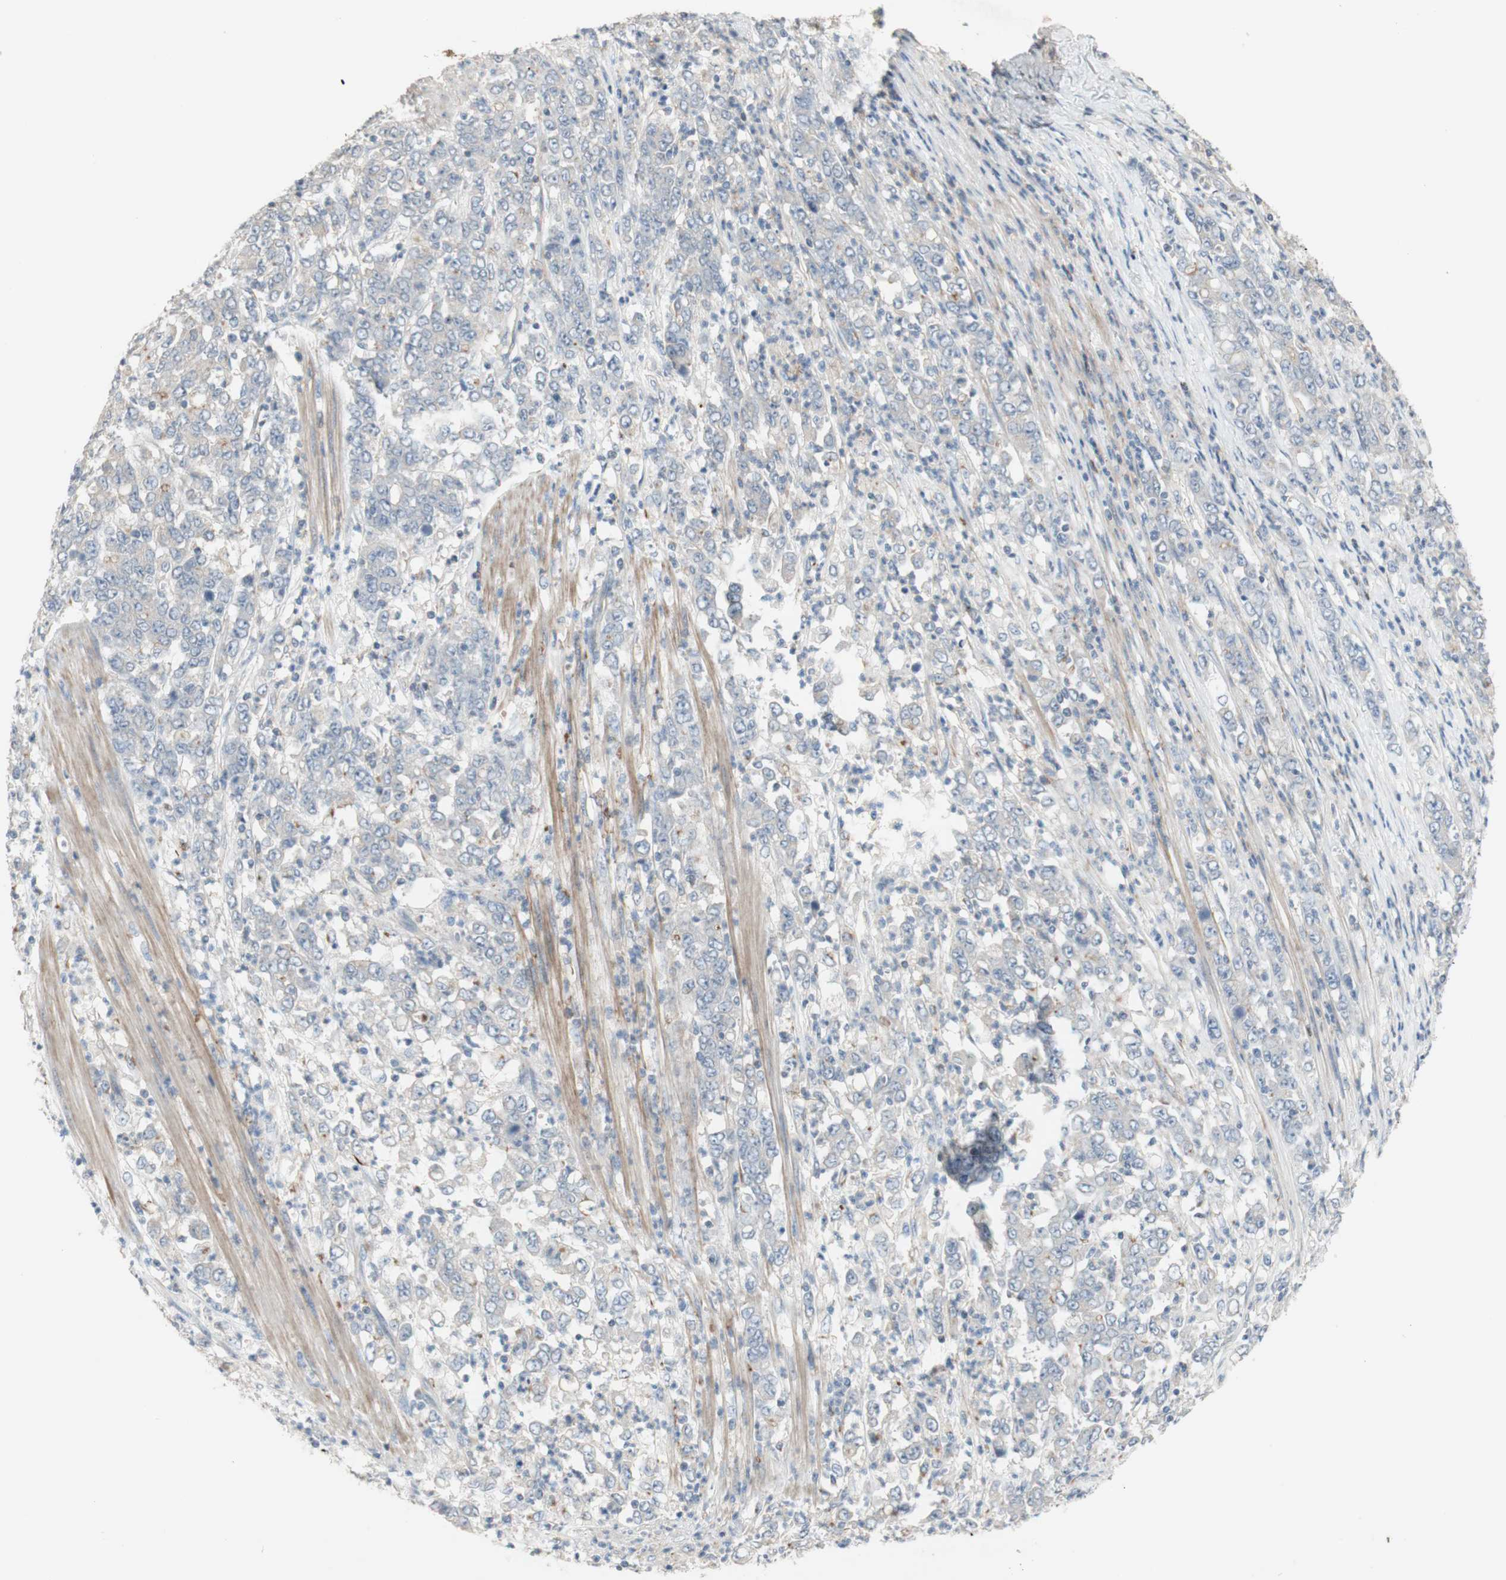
{"staining": {"intensity": "negative", "quantity": "none", "location": "none"}, "tissue": "stomach cancer", "cell_type": "Tumor cells", "image_type": "cancer", "snomed": [{"axis": "morphology", "description": "Adenocarcinoma, NOS"}, {"axis": "topography", "description": "Stomach, lower"}], "caption": "A high-resolution image shows immunohistochemistry (IHC) staining of stomach adenocarcinoma, which shows no significant staining in tumor cells.", "gene": "MANEA", "patient": {"sex": "female", "age": 71}}